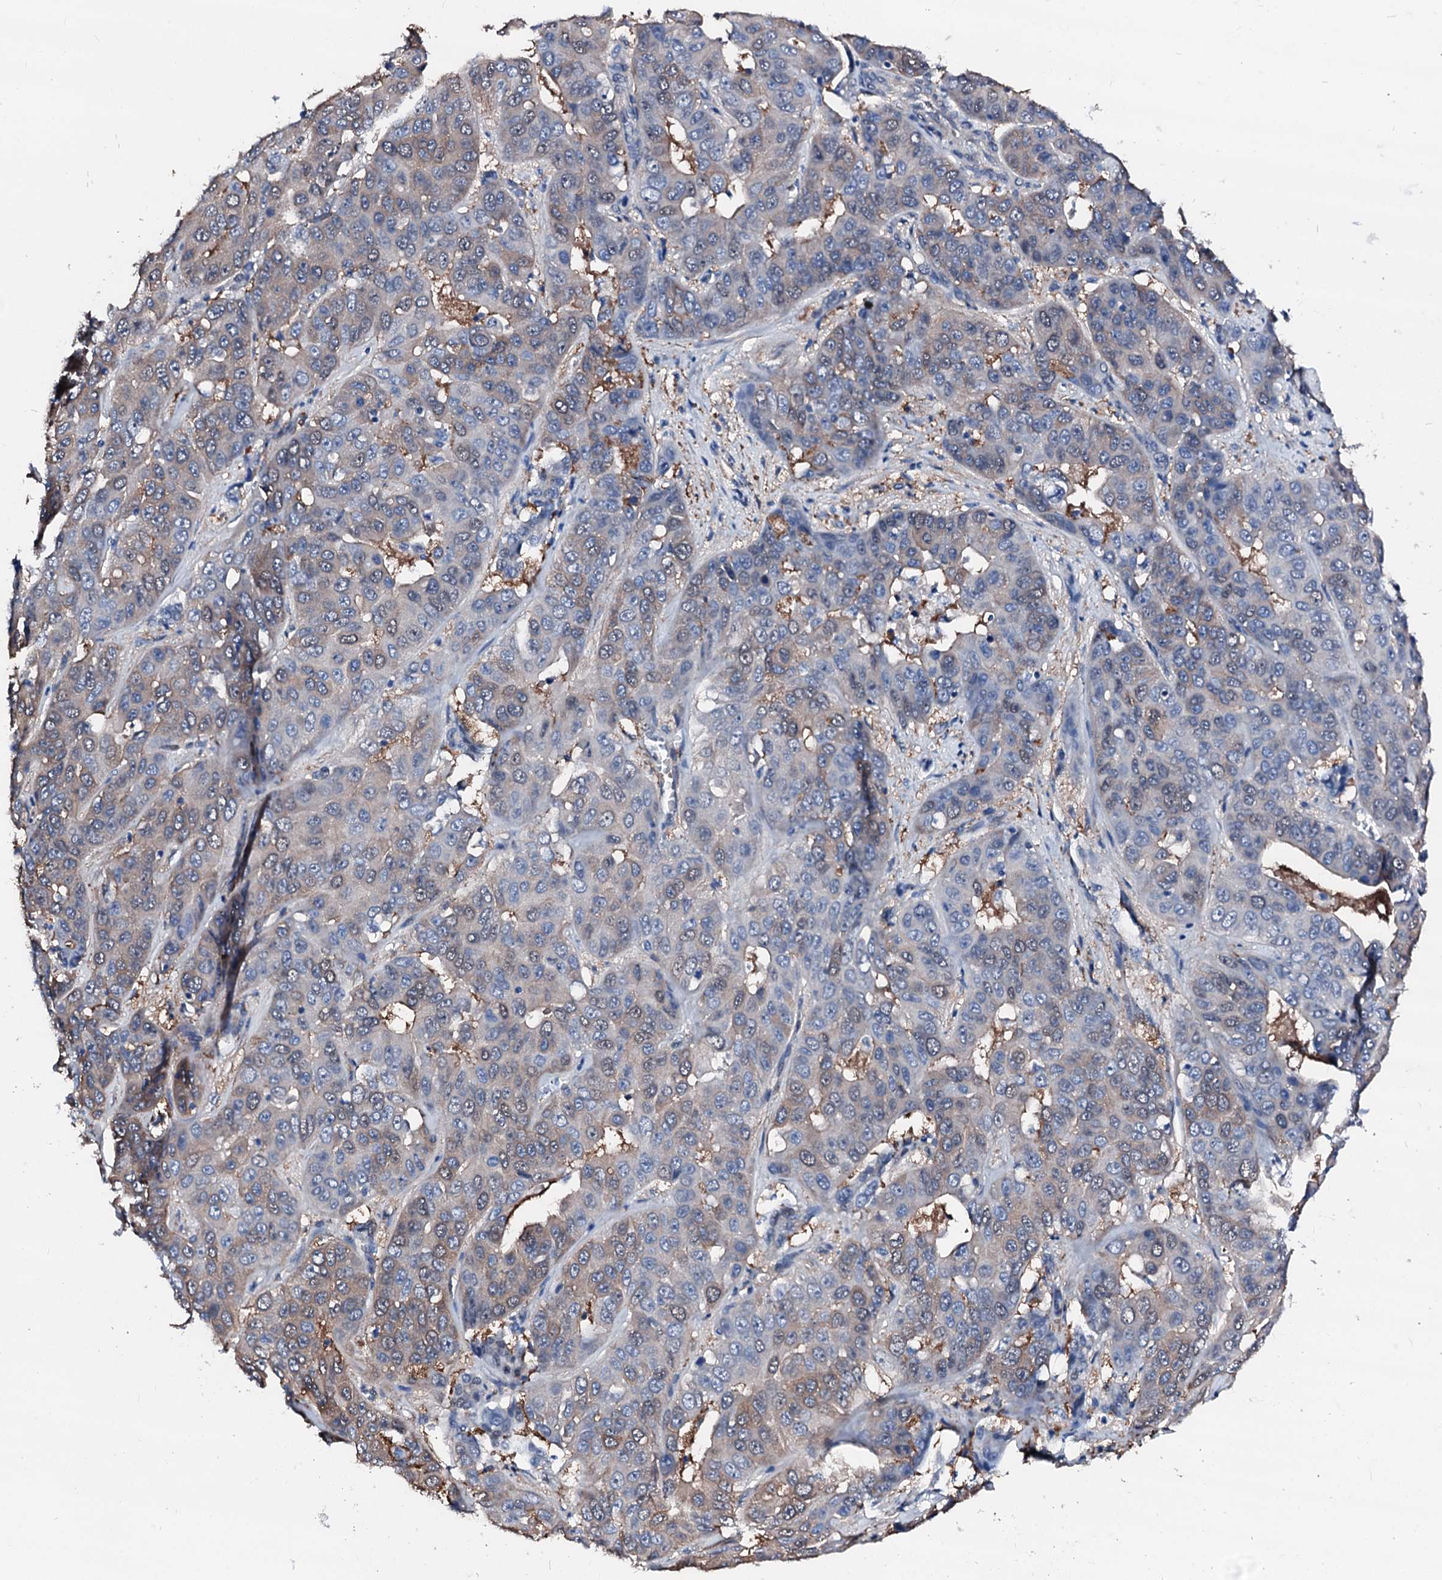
{"staining": {"intensity": "weak", "quantity": "<25%", "location": "cytoplasmic/membranous,nuclear"}, "tissue": "liver cancer", "cell_type": "Tumor cells", "image_type": "cancer", "snomed": [{"axis": "morphology", "description": "Cholangiocarcinoma"}, {"axis": "topography", "description": "Liver"}], "caption": "High power microscopy image of an immunohistochemistry micrograph of liver cancer (cholangiocarcinoma), revealing no significant positivity in tumor cells. (DAB (3,3'-diaminobenzidine) immunohistochemistry (IHC) visualized using brightfield microscopy, high magnification).", "gene": "CSN2", "patient": {"sex": "female", "age": 52}}